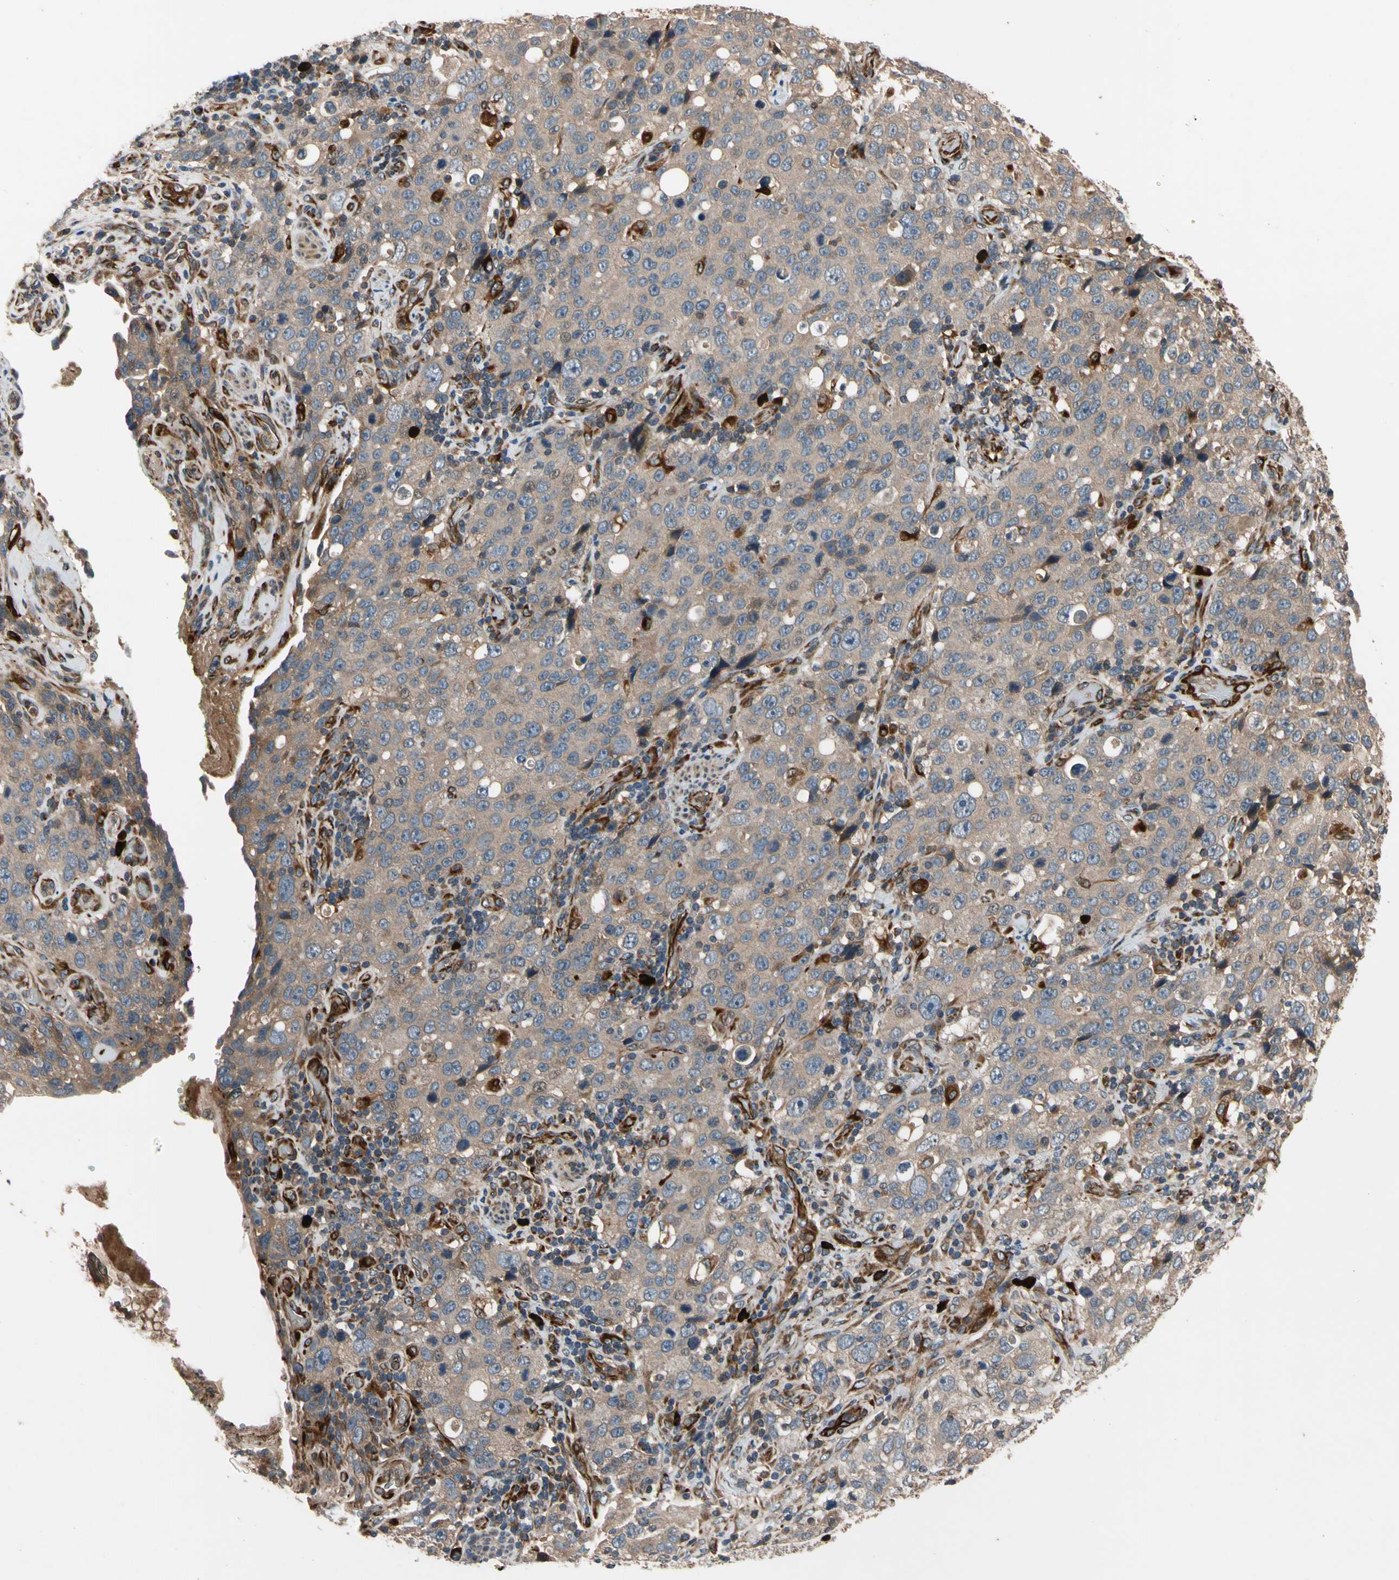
{"staining": {"intensity": "moderate", "quantity": ">75%", "location": "cytoplasmic/membranous"}, "tissue": "stomach cancer", "cell_type": "Tumor cells", "image_type": "cancer", "snomed": [{"axis": "morphology", "description": "Normal tissue, NOS"}, {"axis": "morphology", "description": "Adenocarcinoma, NOS"}, {"axis": "topography", "description": "Stomach"}], "caption": "Immunohistochemical staining of adenocarcinoma (stomach) reveals medium levels of moderate cytoplasmic/membranous protein positivity in approximately >75% of tumor cells.", "gene": "FGD6", "patient": {"sex": "male", "age": 48}}